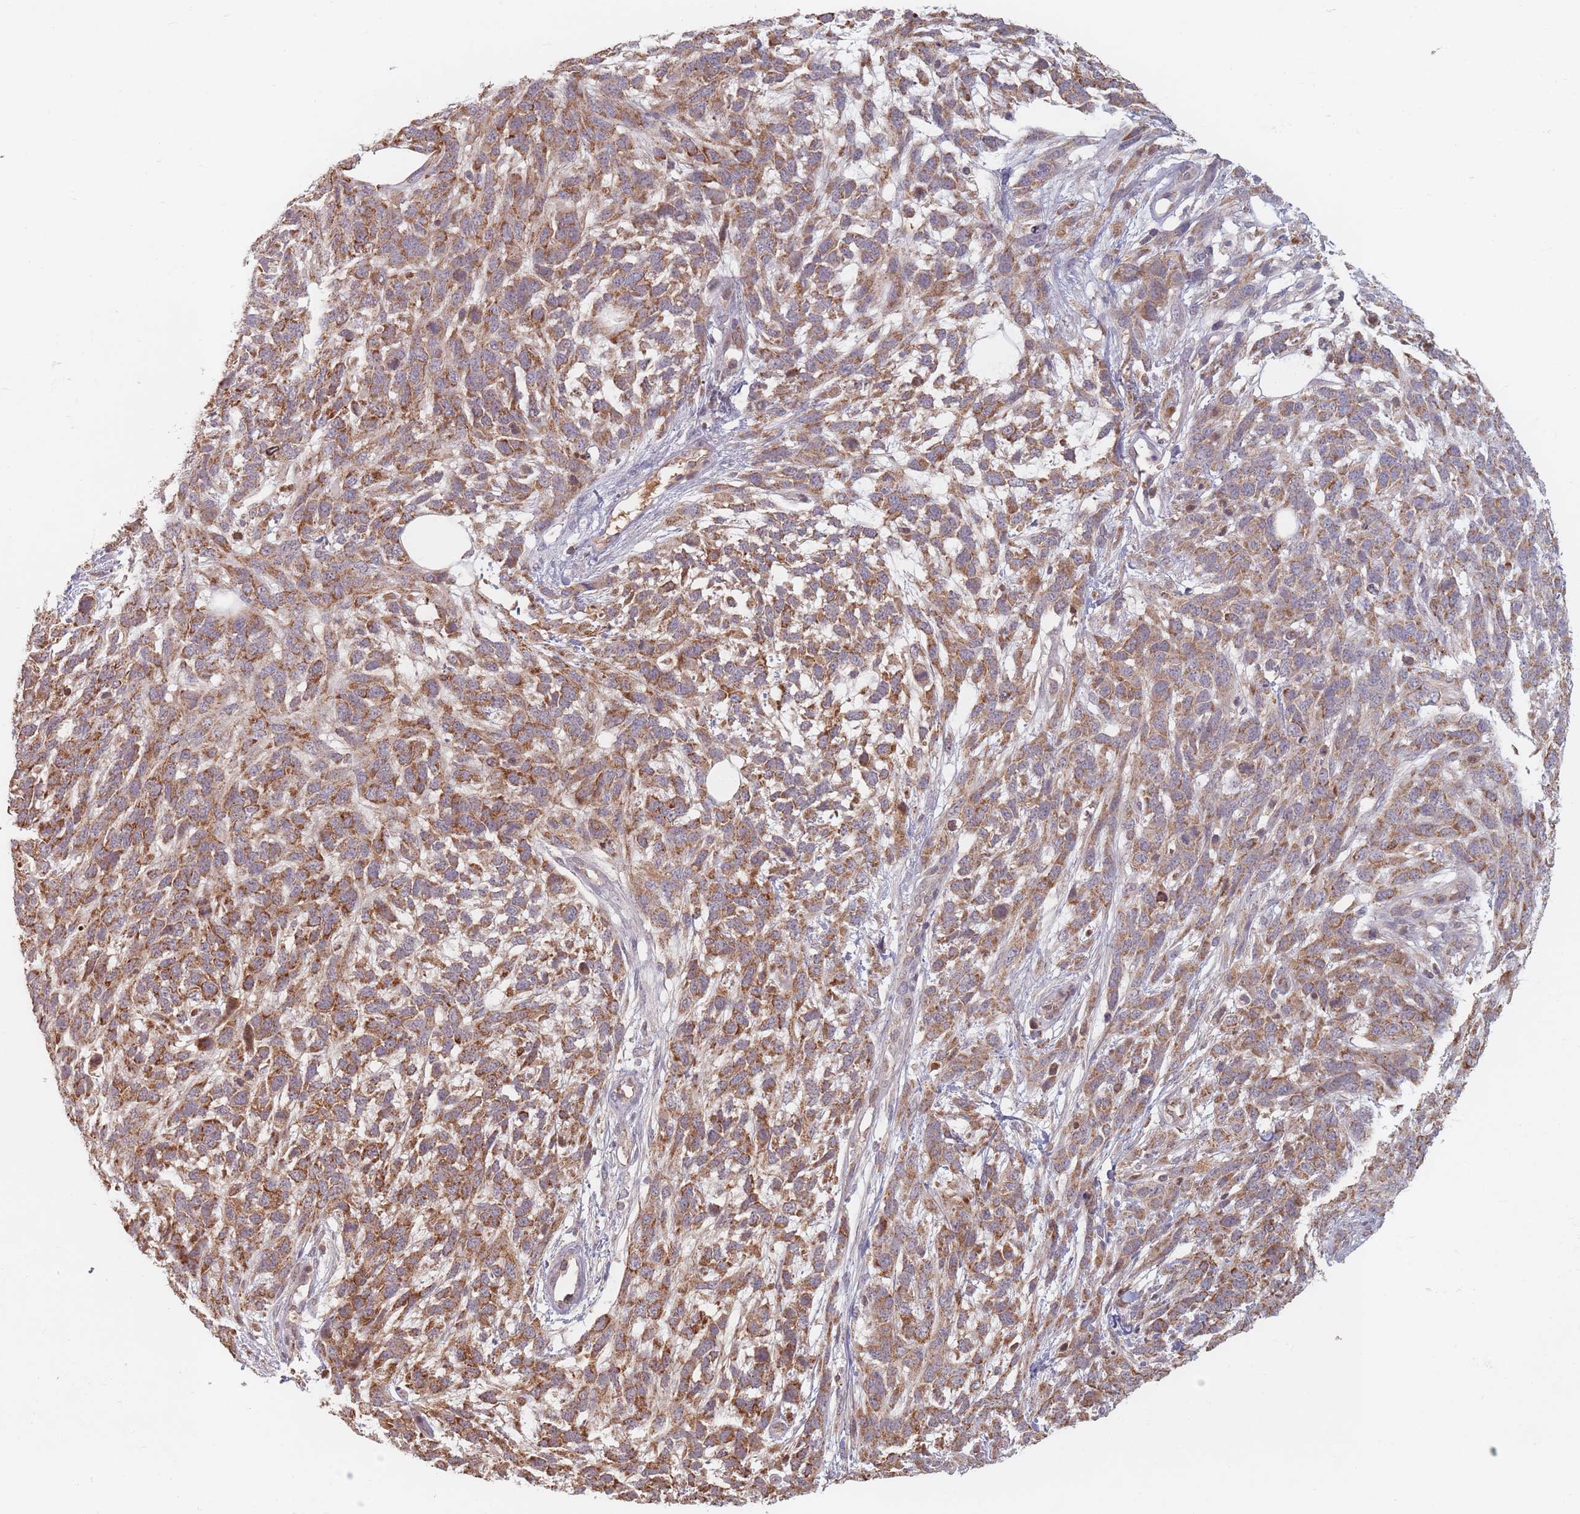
{"staining": {"intensity": "moderate", "quantity": ">75%", "location": "cytoplasmic/membranous"}, "tissue": "melanoma", "cell_type": "Tumor cells", "image_type": "cancer", "snomed": [{"axis": "morphology", "description": "Normal morphology"}, {"axis": "morphology", "description": "Malignant melanoma, NOS"}, {"axis": "topography", "description": "Skin"}], "caption": "Immunohistochemistry (IHC) micrograph of malignant melanoma stained for a protein (brown), which displays medium levels of moderate cytoplasmic/membranous expression in about >75% of tumor cells.", "gene": "OR2M4", "patient": {"sex": "female", "age": 72}}